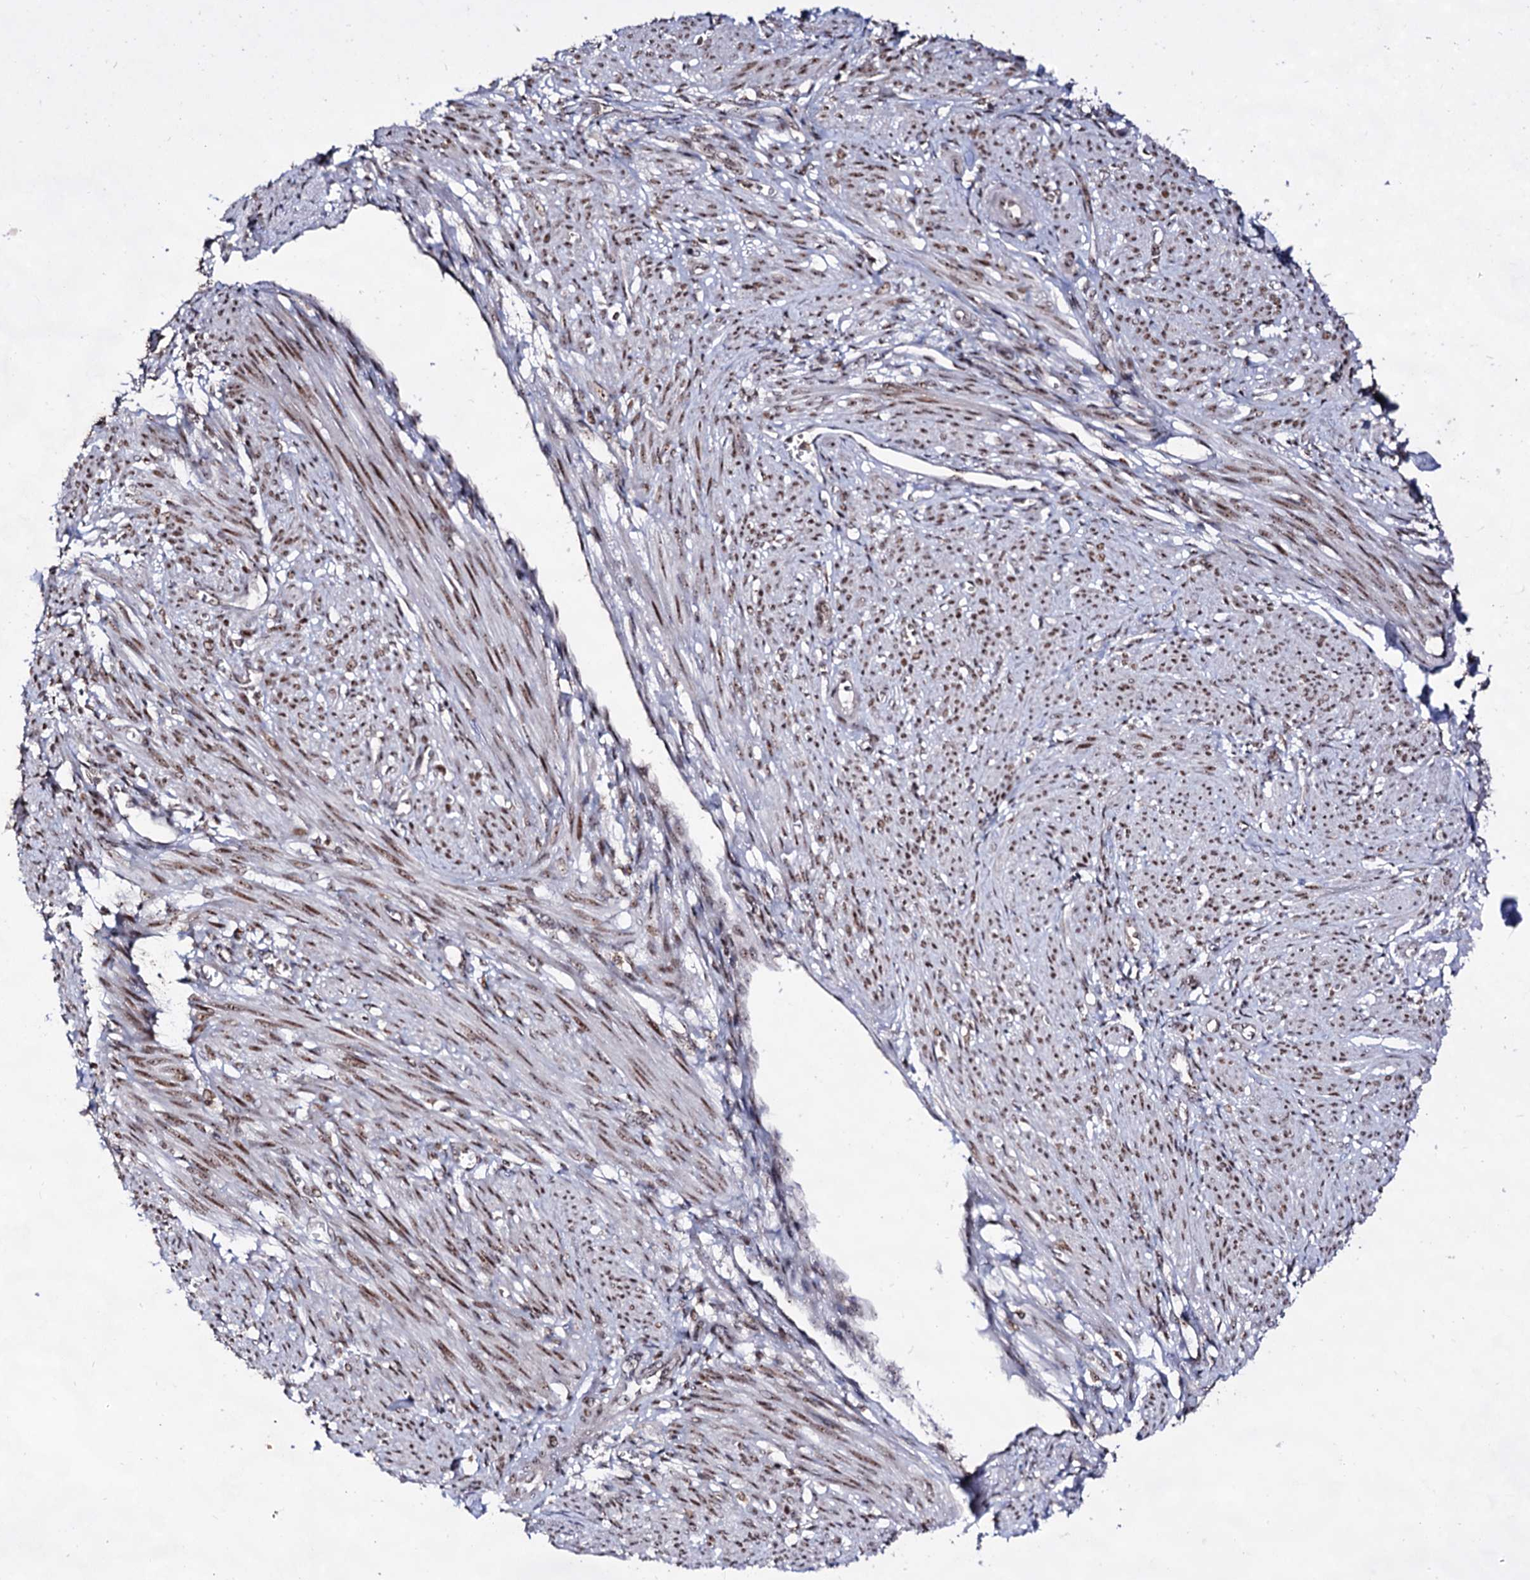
{"staining": {"intensity": "moderate", "quantity": "25%-75%", "location": "nuclear"}, "tissue": "smooth muscle", "cell_type": "Smooth muscle cells", "image_type": "normal", "snomed": [{"axis": "morphology", "description": "Normal tissue, NOS"}, {"axis": "topography", "description": "Smooth muscle"}], "caption": "Immunohistochemical staining of benign human smooth muscle exhibits moderate nuclear protein expression in about 25%-75% of smooth muscle cells.", "gene": "EXOSC10", "patient": {"sex": "female", "age": 39}}